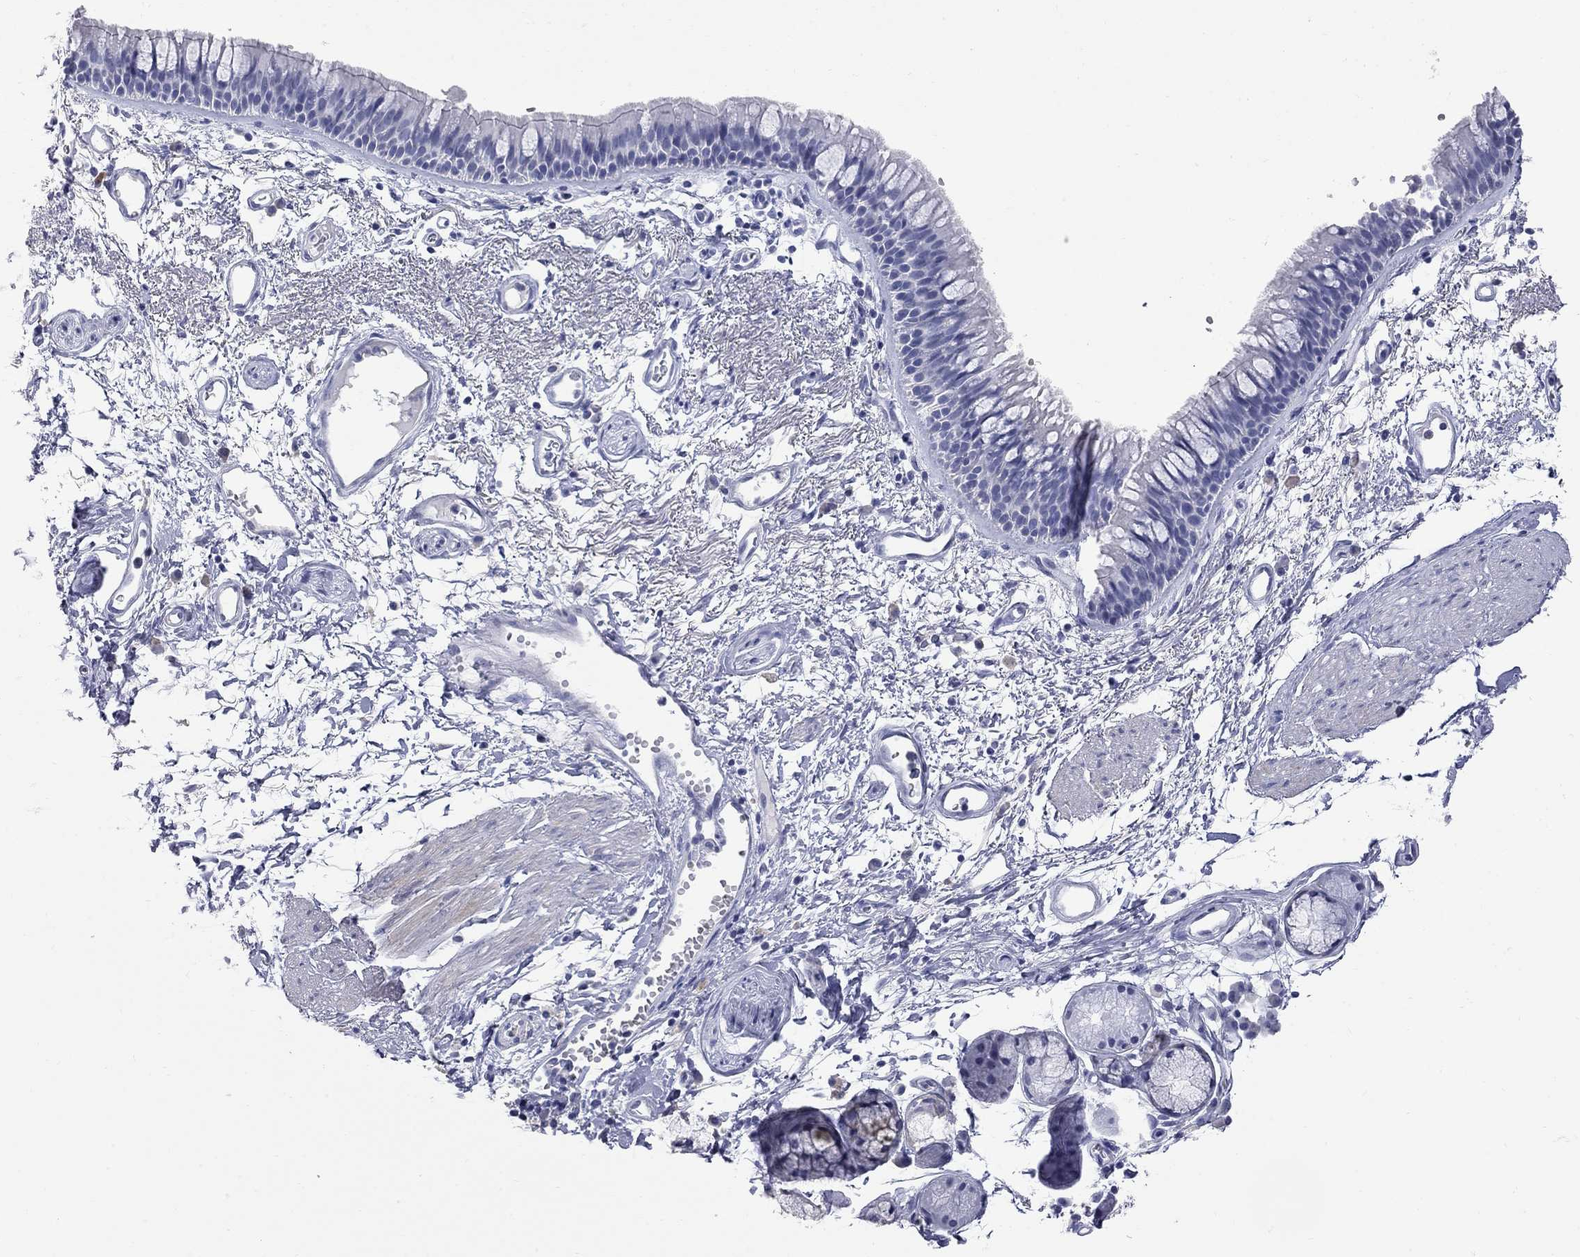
{"staining": {"intensity": "negative", "quantity": "none", "location": "none"}, "tissue": "bronchus", "cell_type": "Respiratory epithelial cells", "image_type": "normal", "snomed": [{"axis": "morphology", "description": "Normal tissue, NOS"}, {"axis": "topography", "description": "Cartilage tissue"}, {"axis": "topography", "description": "Bronchus"}], "caption": "IHC of unremarkable bronchus displays no positivity in respiratory epithelial cells.", "gene": "FAM221B", "patient": {"sex": "male", "age": 66}}